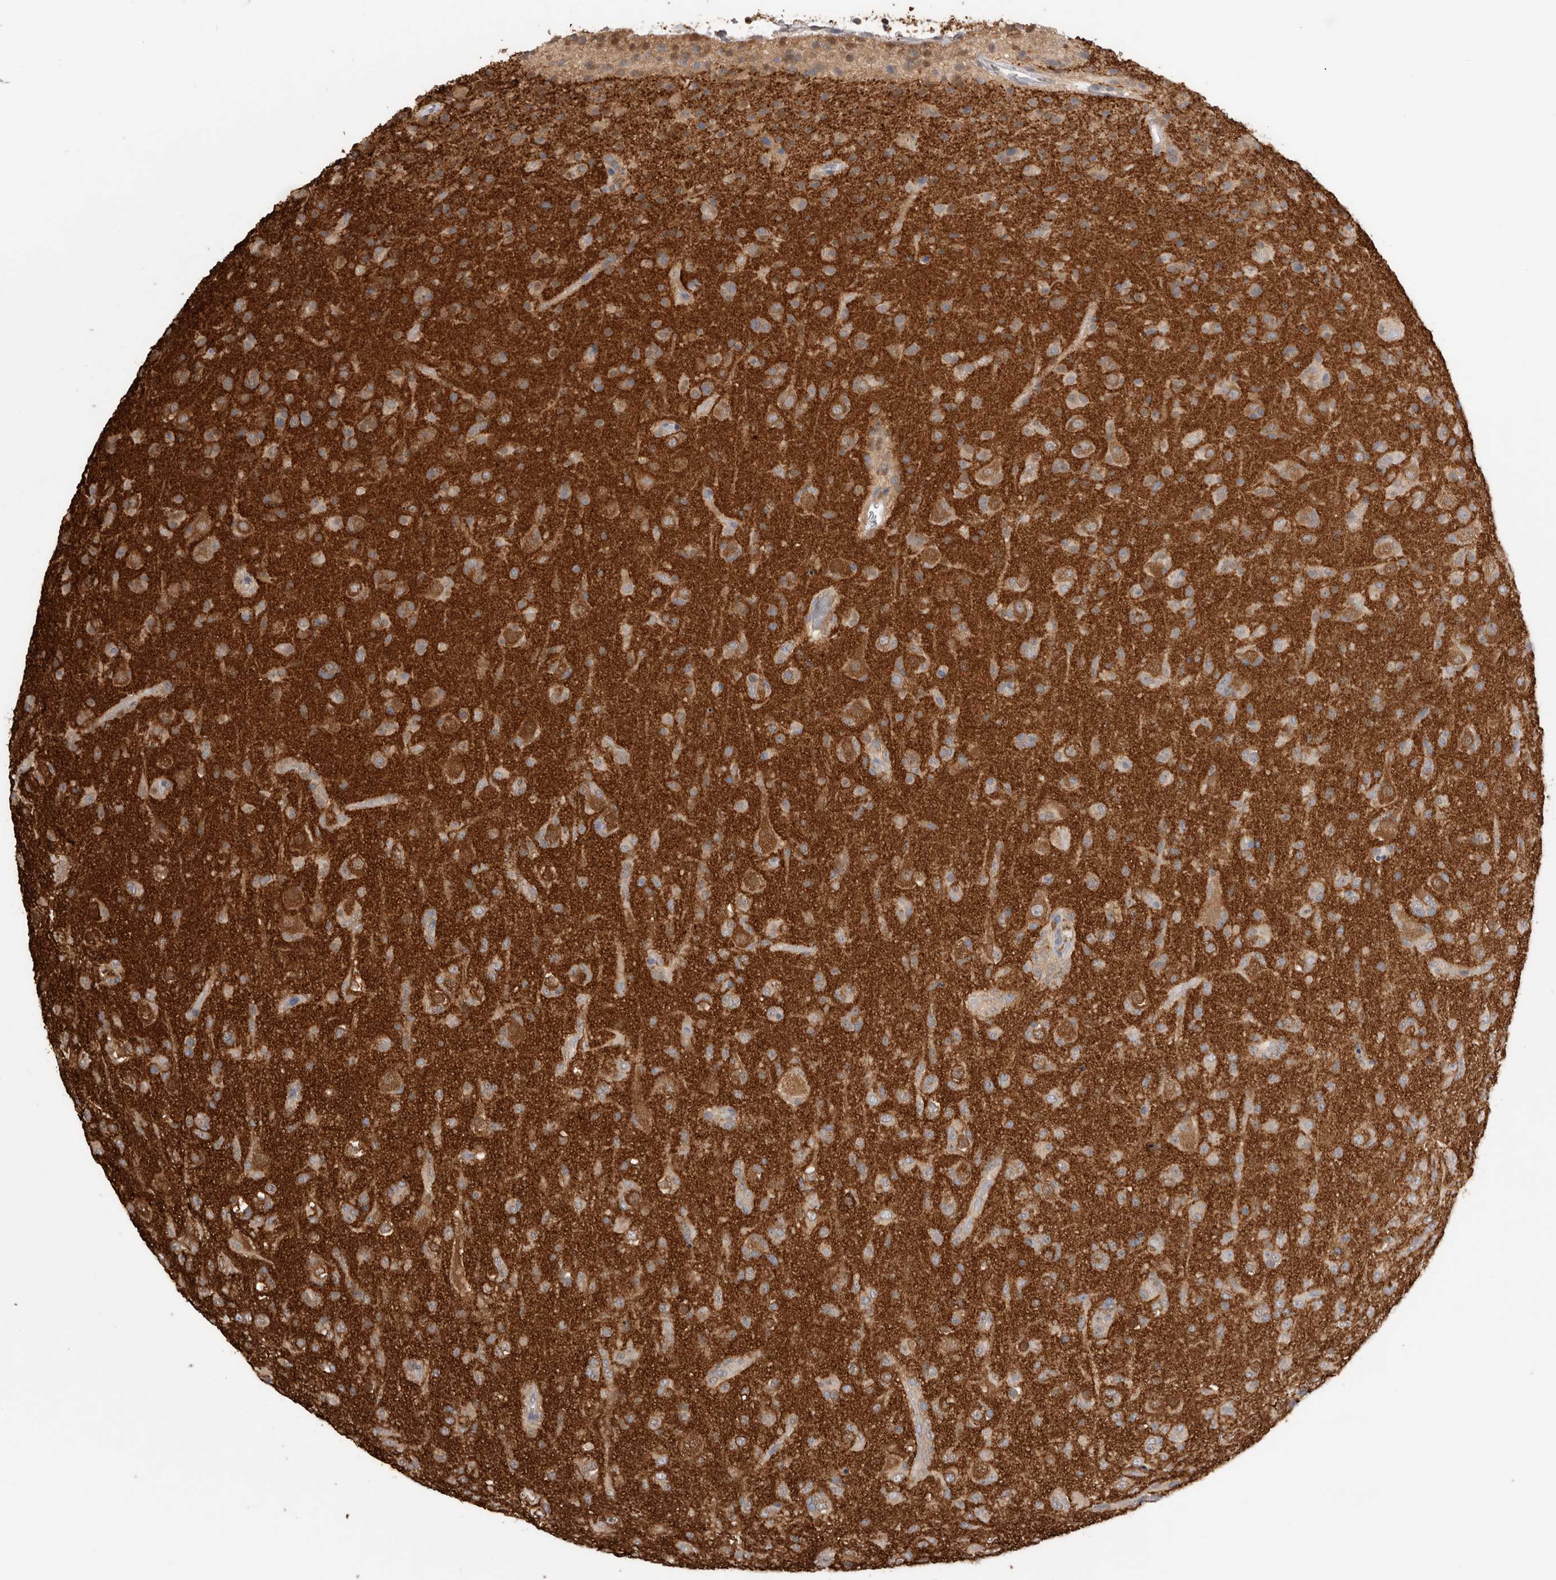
{"staining": {"intensity": "moderate", "quantity": "25%-75%", "location": "cytoplasmic/membranous"}, "tissue": "glioma", "cell_type": "Tumor cells", "image_type": "cancer", "snomed": [{"axis": "morphology", "description": "Glioma, malignant, Low grade"}, {"axis": "topography", "description": "Brain"}], "caption": "High-magnification brightfield microscopy of malignant glioma (low-grade) stained with DAB (3,3'-diaminobenzidine) (brown) and counterstained with hematoxylin (blue). tumor cells exhibit moderate cytoplasmic/membranous staining is present in approximately25%-75% of cells.", "gene": "PPP3CC", "patient": {"sex": "male", "age": 65}}